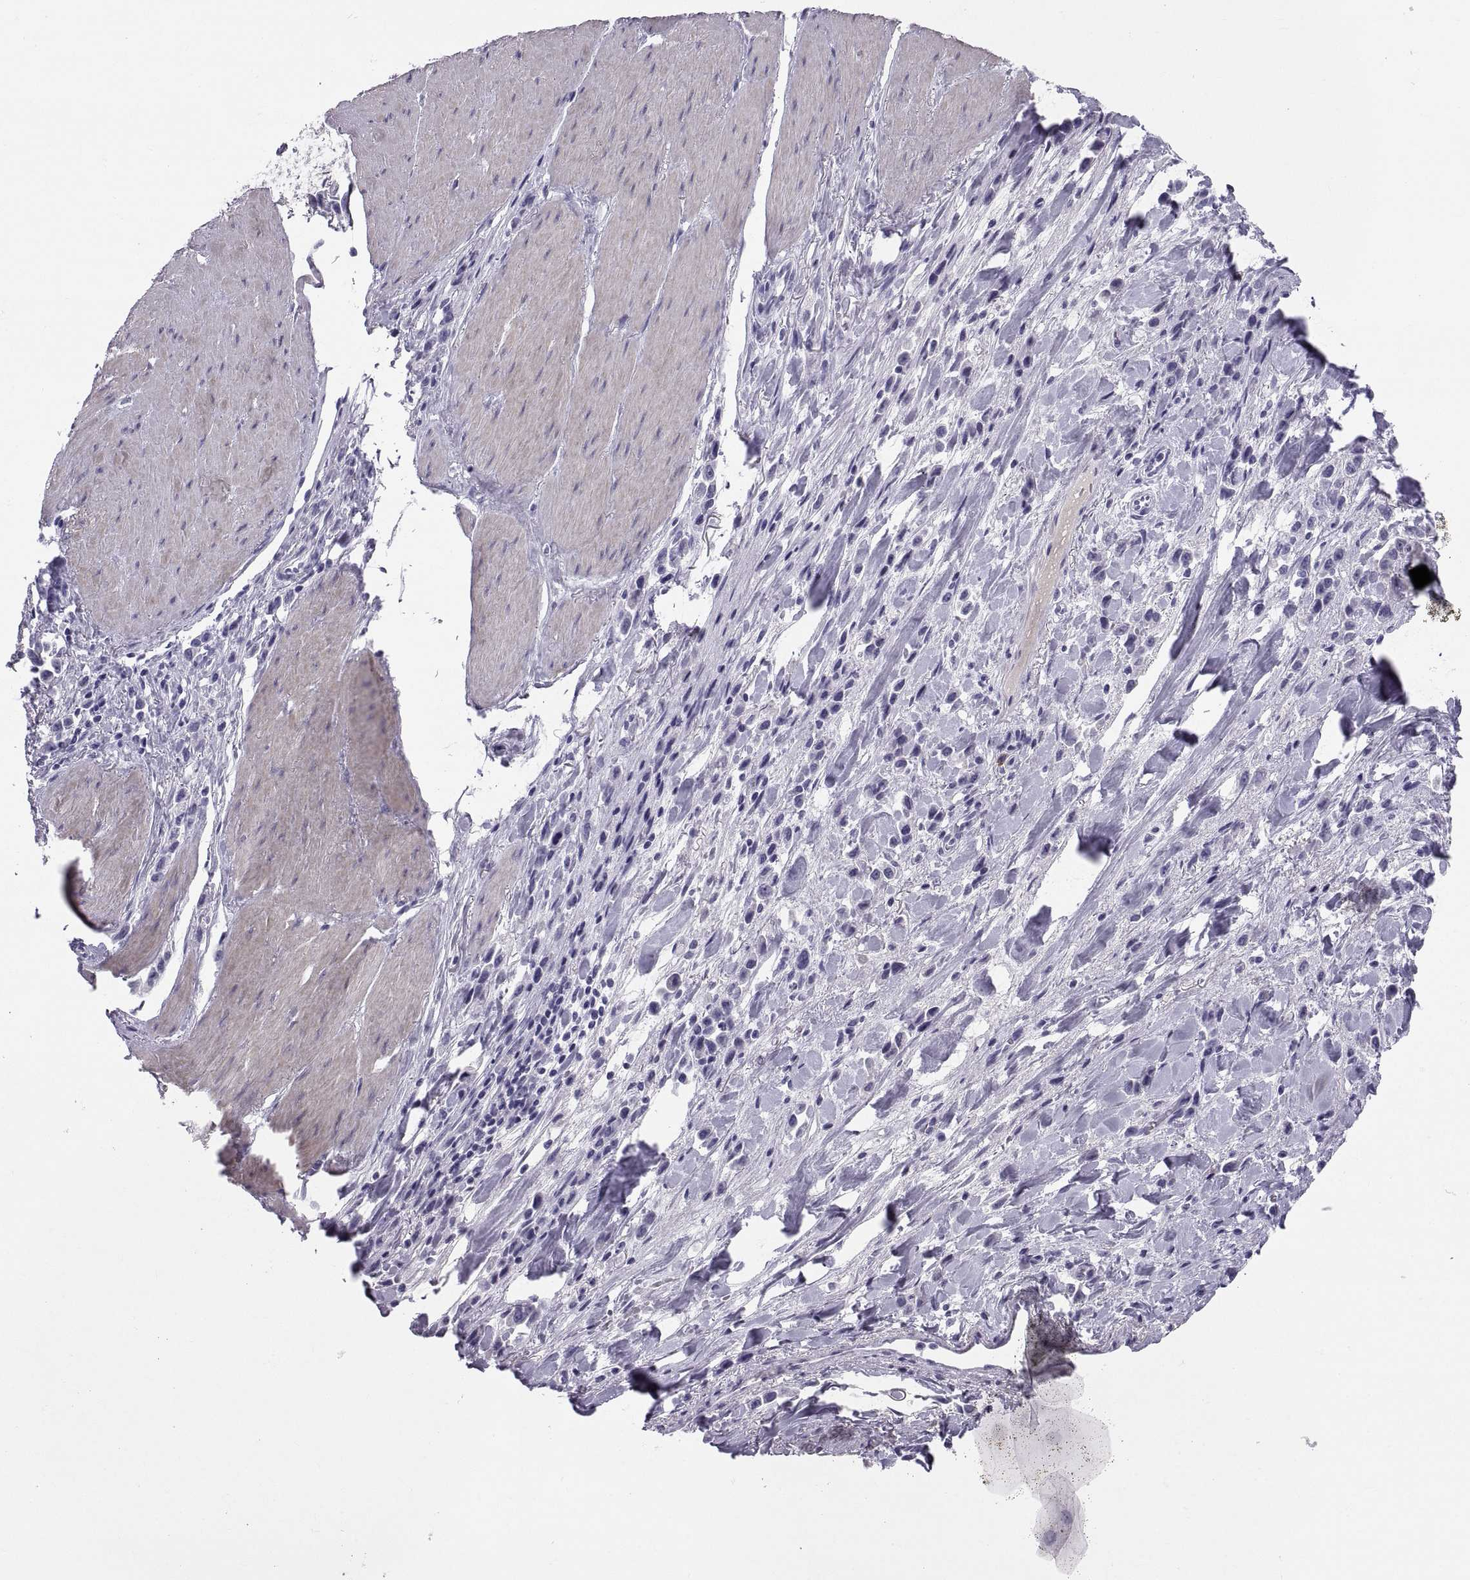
{"staining": {"intensity": "negative", "quantity": "none", "location": "none"}, "tissue": "stomach cancer", "cell_type": "Tumor cells", "image_type": "cancer", "snomed": [{"axis": "morphology", "description": "Adenocarcinoma, NOS"}, {"axis": "topography", "description": "Stomach"}], "caption": "Tumor cells are negative for protein expression in human stomach adenocarcinoma.", "gene": "CT47A10", "patient": {"sex": "male", "age": 47}}